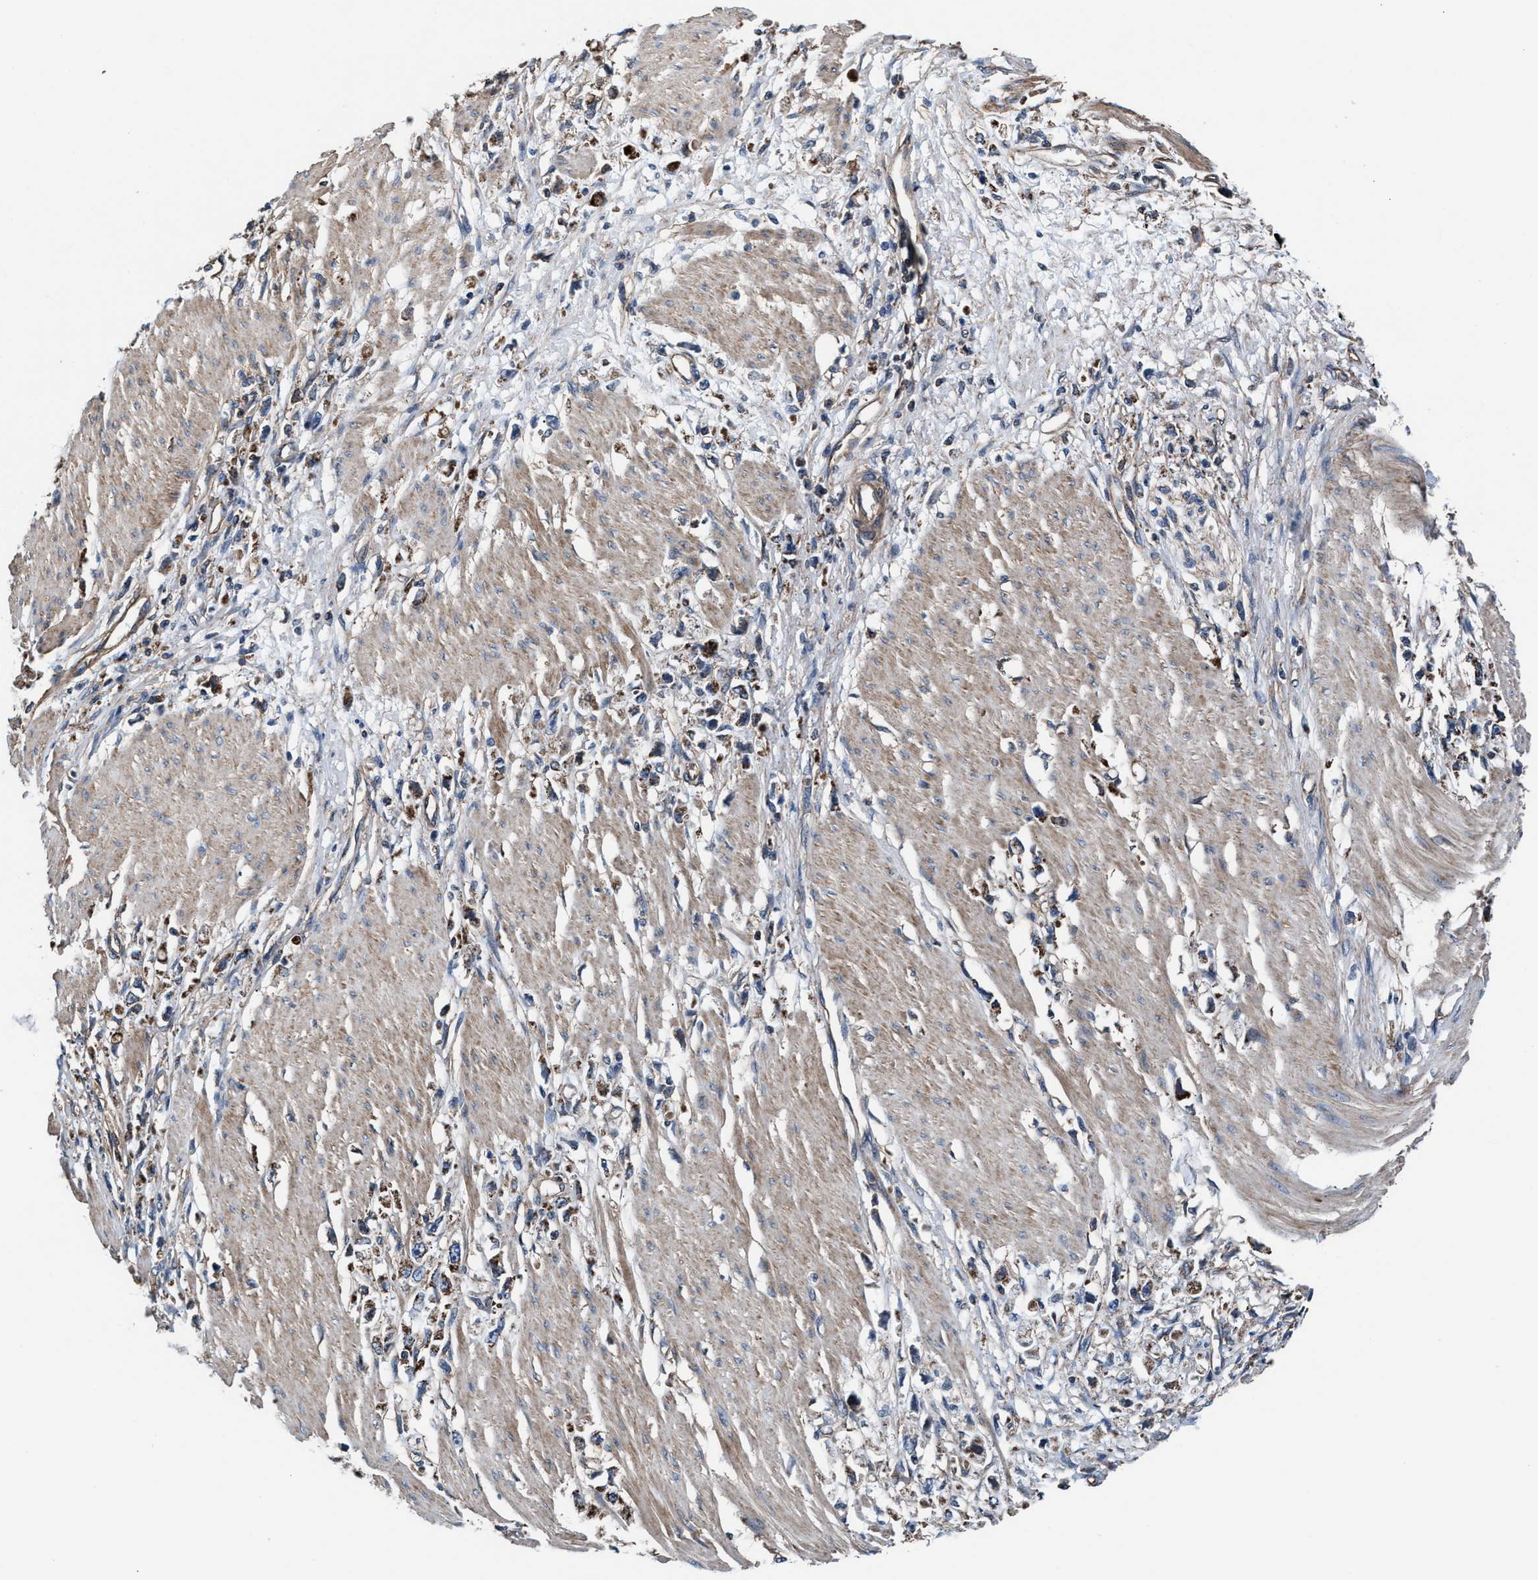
{"staining": {"intensity": "strong", "quantity": "25%-75%", "location": "cytoplasmic/membranous"}, "tissue": "stomach cancer", "cell_type": "Tumor cells", "image_type": "cancer", "snomed": [{"axis": "morphology", "description": "Adenocarcinoma, NOS"}, {"axis": "topography", "description": "Stomach"}], "caption": "A high-resolution micrograph shows immunohistochemistry staining of stomach cancer, which displays strong cytoplasmic/membranous positivity in approximately 25%-75% of tumor cells.", "gene": "NKTR", "patient": {"sex": "female", "age": 59}}